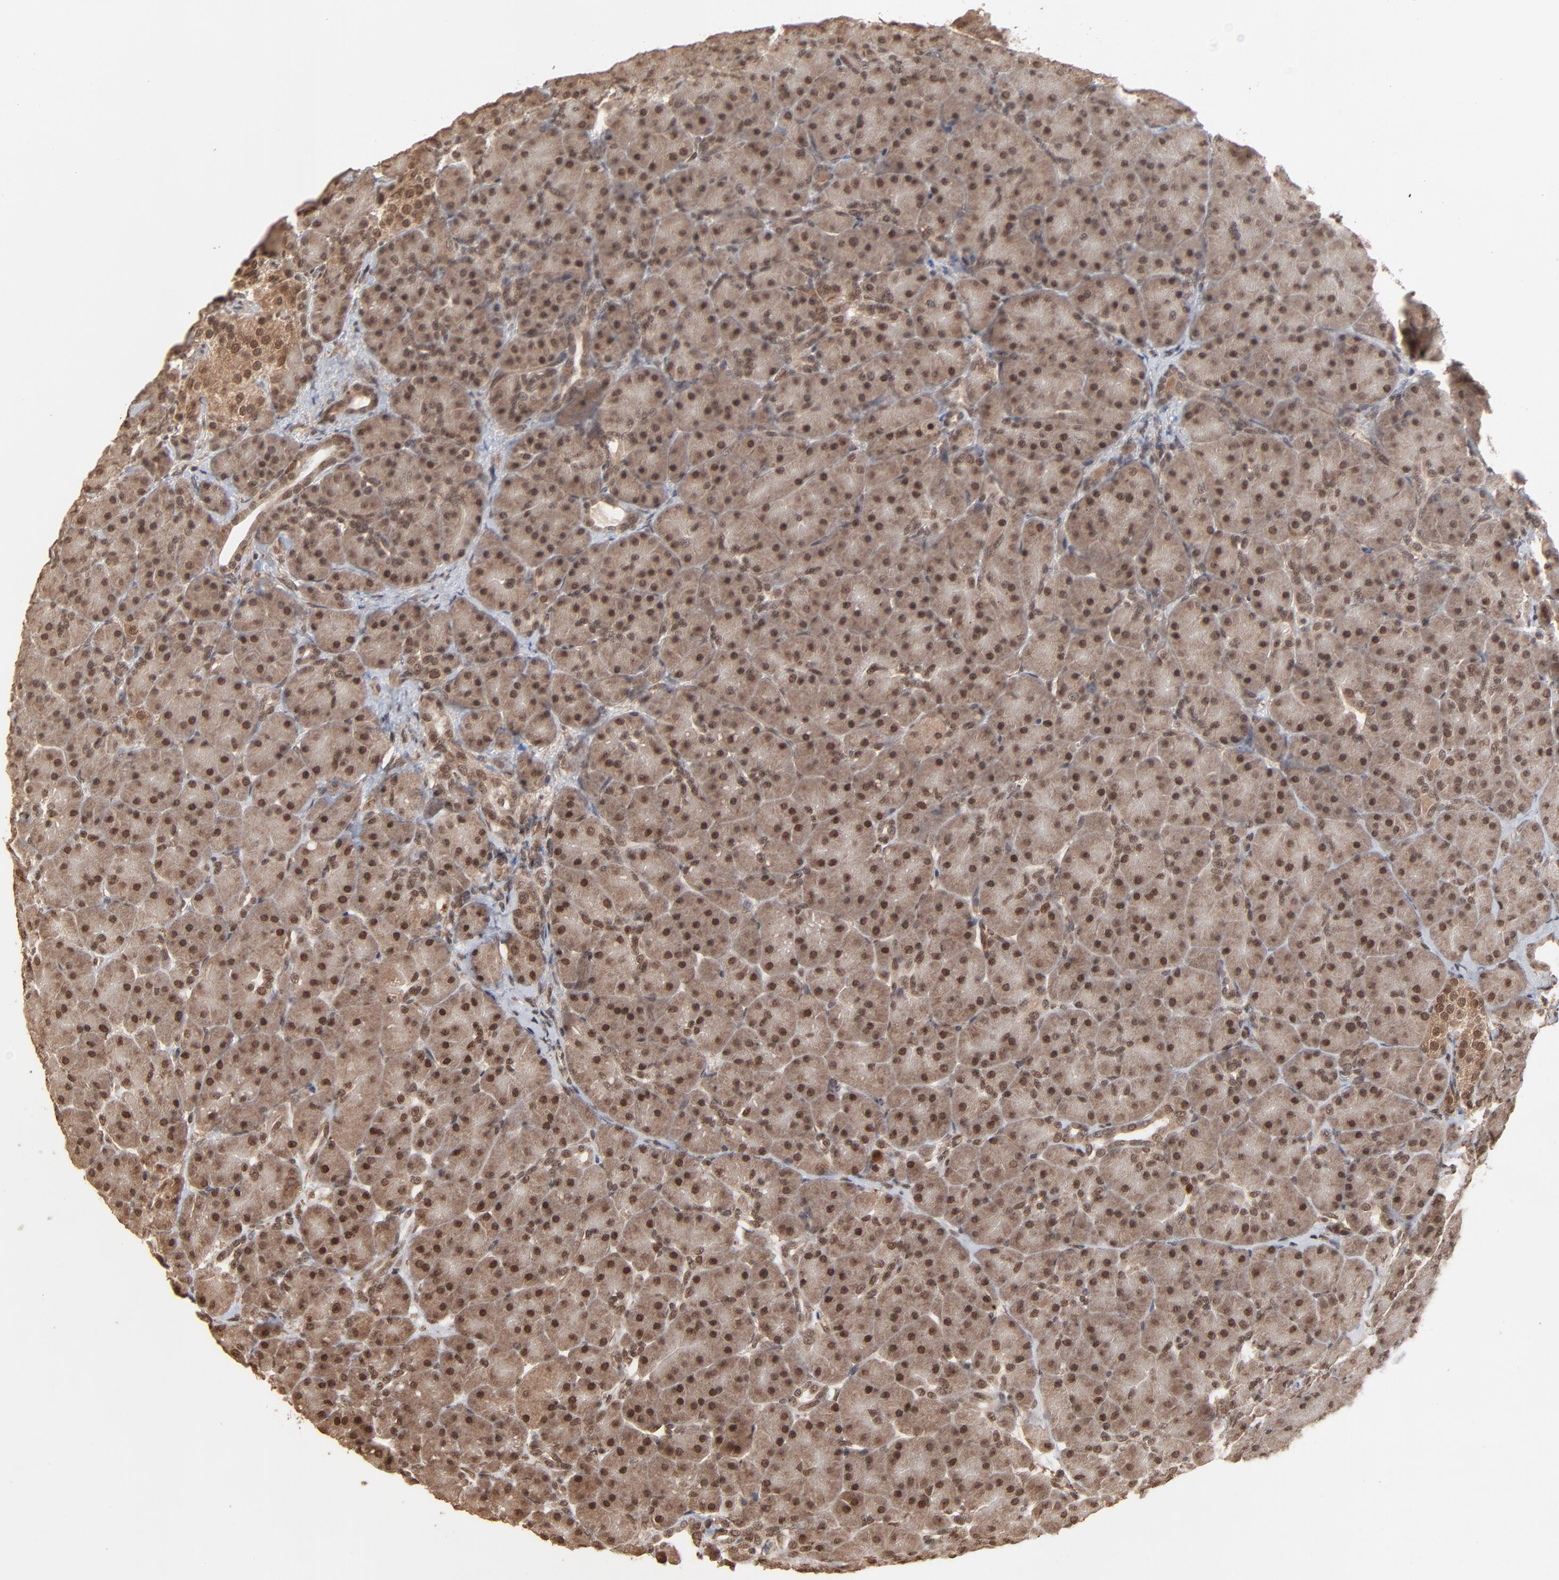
{"staining": {"intensity": "moderate", "quantity": ">75%", "location": "cytoplasmic/membranous,nuclear"}, "tissue": "pancreas", "cell_type": "Exocrine glandular cells", "image_type": "normal", "snomed": [{"axis": "morphology", "description": "Normal tissue, NOS"}, {"axis": "topography", "description": "Pancreas"}], "caption": "Protein staining shows moderate cytoplasmic/membranous,nuclear staining in approximately >75% of exocrine glandular cells in normal pancreas.", "gene": "FAM227A", "patient": {"sex": "male", "age": 66}}